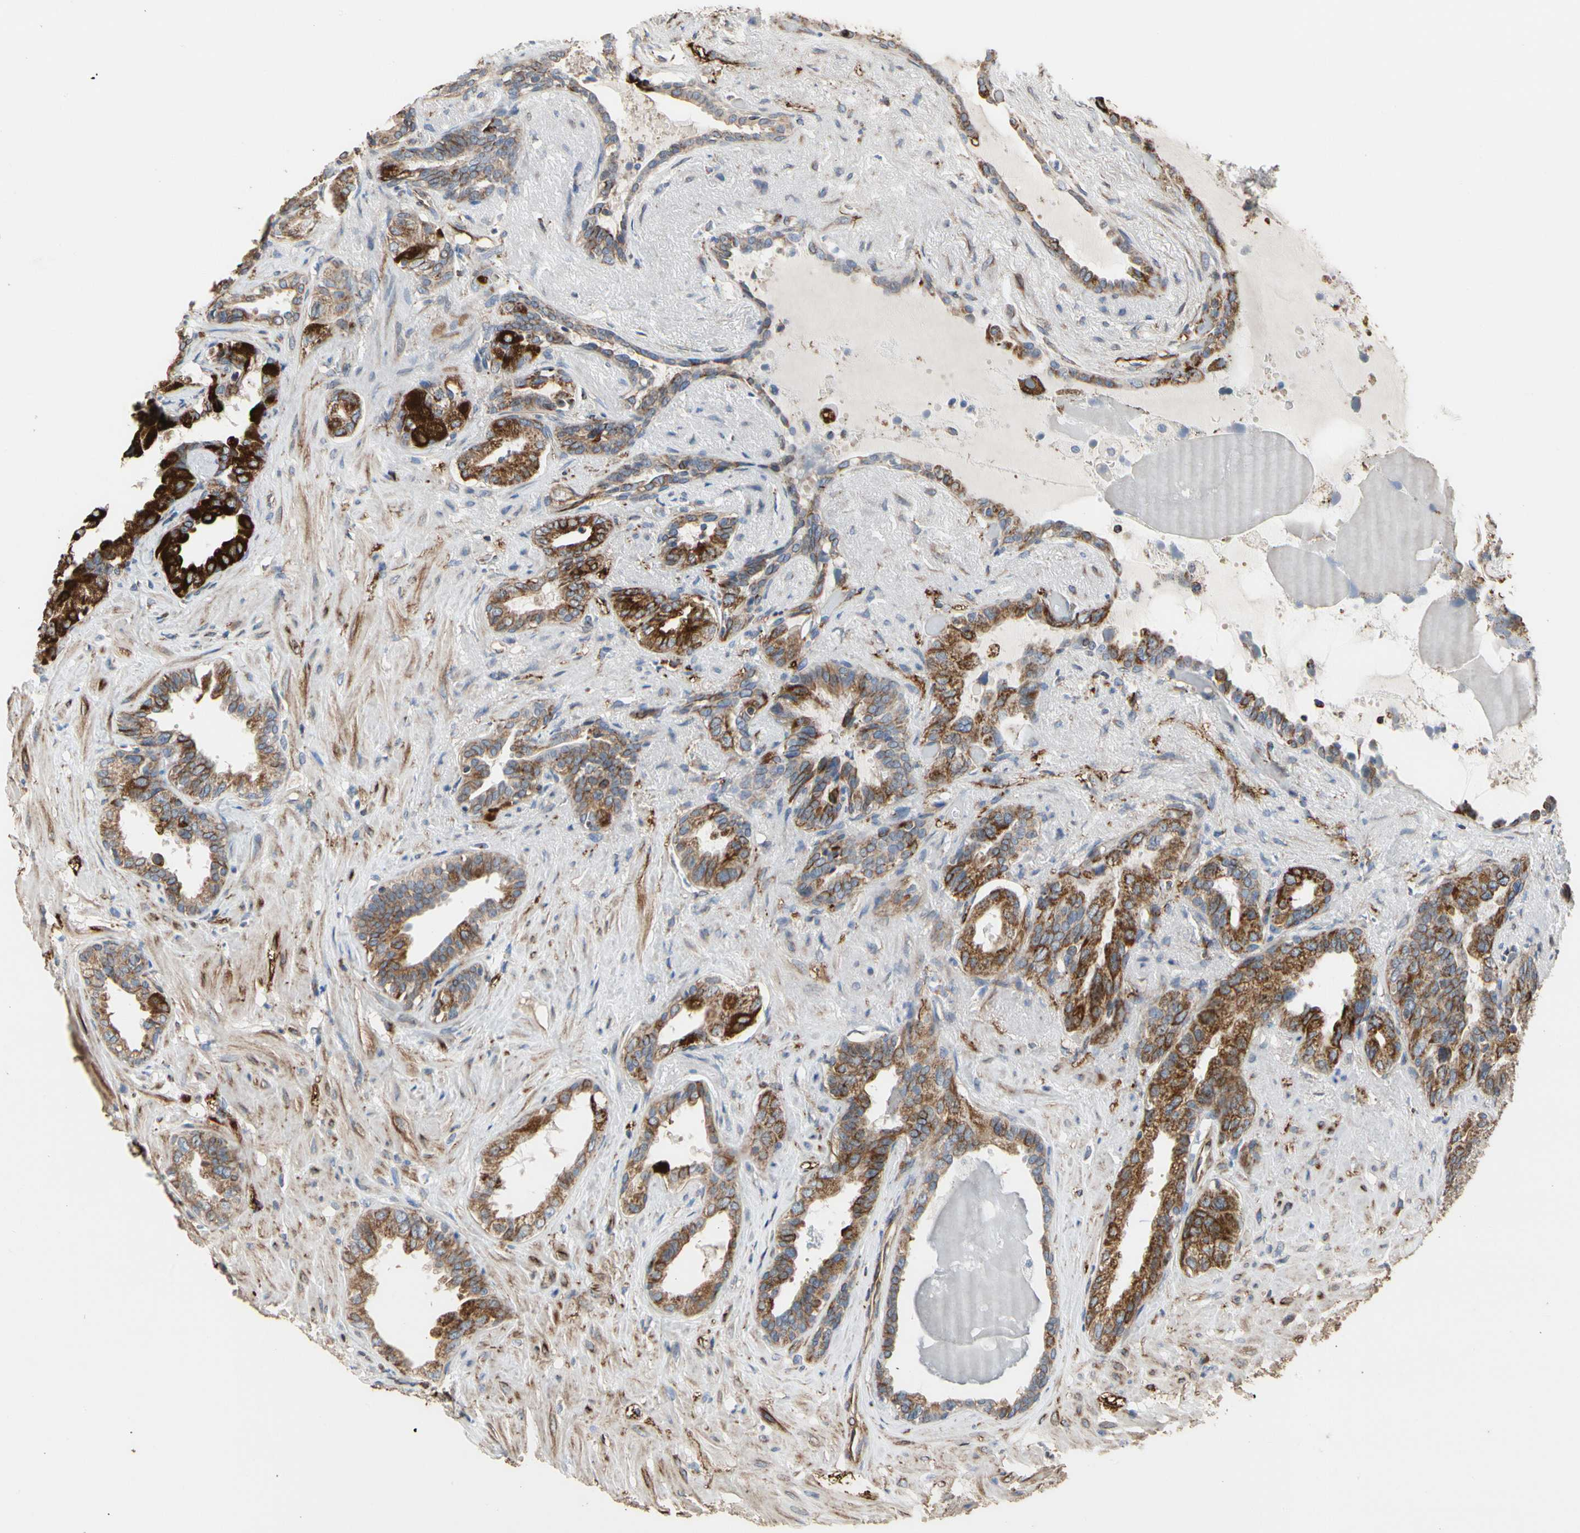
{"staining": {"intensity": "strong", "quantity": "<25%", "location": "cytoplasmic/membranous"}, "tissue": "seminal vesicle", "cell_type": "Glandular cells", "image_type": "normal", "snomed": [{"axis": "morphology", "description": "Normal tissue, NOS"}, {"axis": "topography", "description": "Seminal veicle"}], "caption": "This is an image of immunohistochemistry (IHC) staining of benign seminal vesicle, which shows strong positivity in the cytoplasmic/membranous of glandular cells.", "gene": "TUBA1A", "patient": {"sex": "male", "age": 61}}